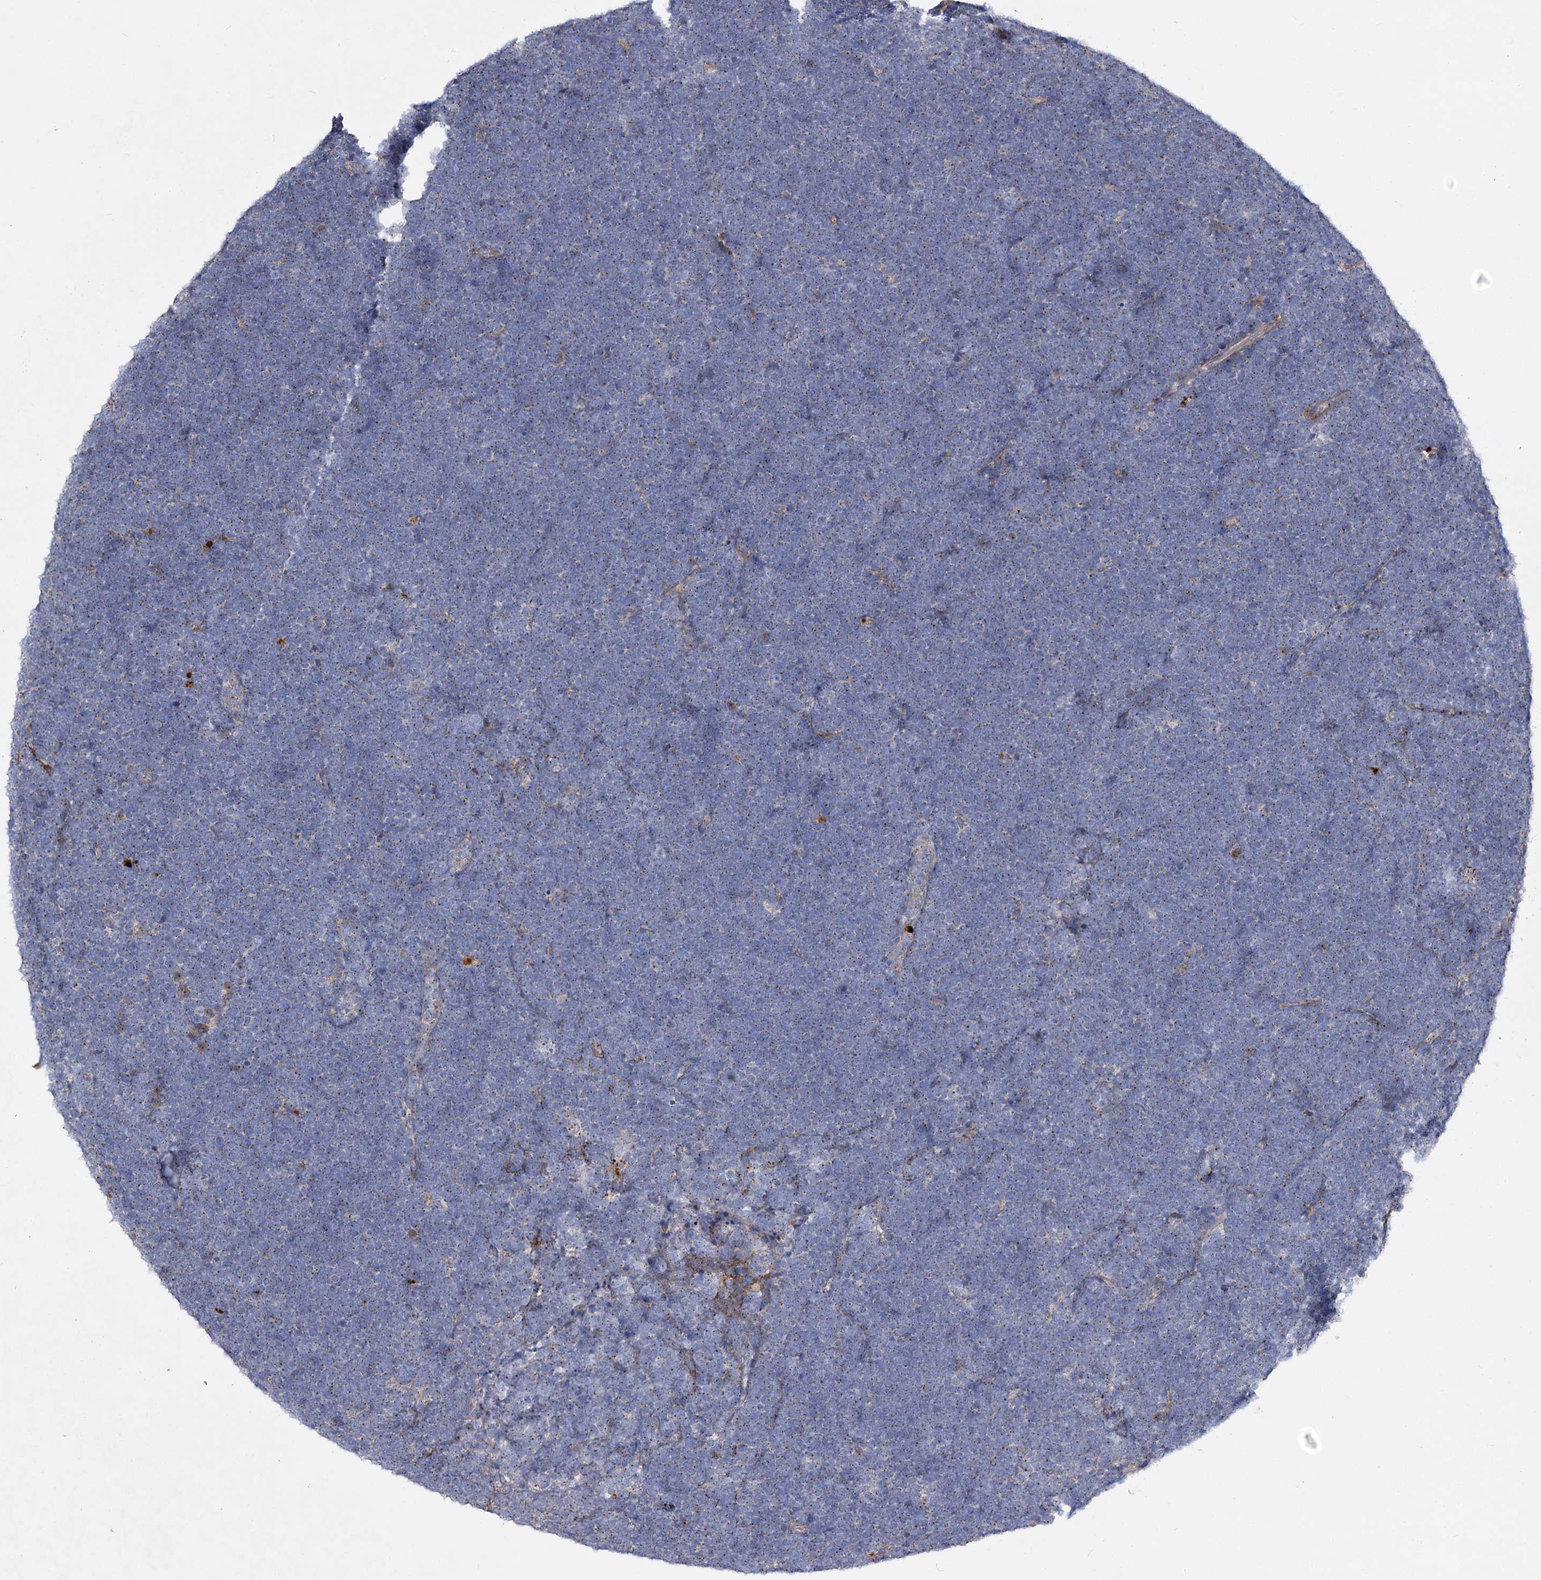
{"staining": {"intensity": "negative", "quantity": "none", "location": "none"}, "tissue": "lymphoma", "cell_type": "Tumor cells", "image_type": "cancer", "snomed": [{"axis": "morphology", "description": "Malignant lymphoma, non-Hodgkin's type, High grade"}, {"axis": "topography", "description": "Lymph node"}], "caption": "Tumor cells are negative for protein expression in human lymphoma.", "gene": "MINDY3", "patient": {"sex": "male", "age": 13}}